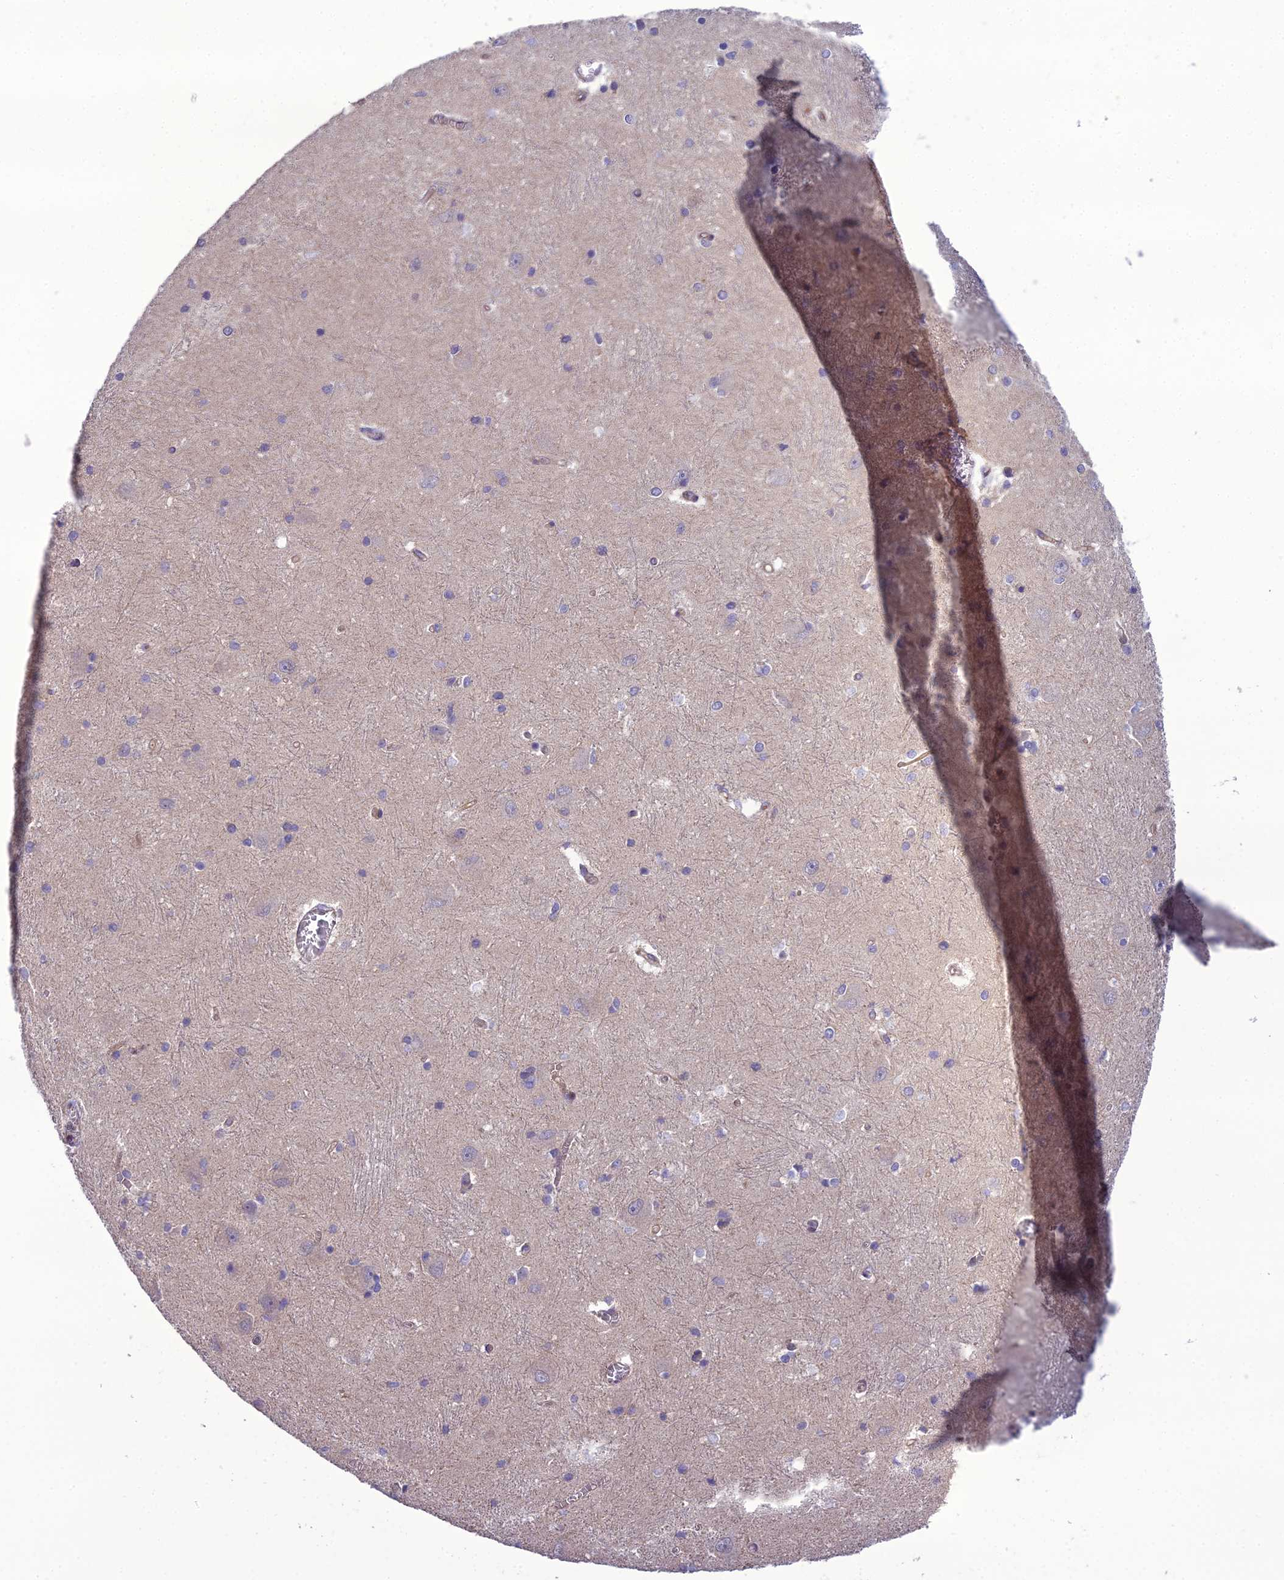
{"staining": {"intensity": "negative", "quantity": "none", "location": "none"}, "tissue": "caudate", "cell_type": "Glial cells", "image_type": "normal", "snomed": [{"axis": "morphology", "description": "Normal tissue, NOS"}, {"axis": "topography", "description": "Lateral ventricle wall"}], "caption": "Glial cells are negative for protein expression in unremarkable human caudate. The staining was performed using DAB (3,3'-diaminobenzidine) to visualize the protein expression in brown, while the nuclei were stained in blue with hematoxylin (Magnification: 20x).", "gene": "NODAL", "patient": {"sex": "male", "age": 37}}